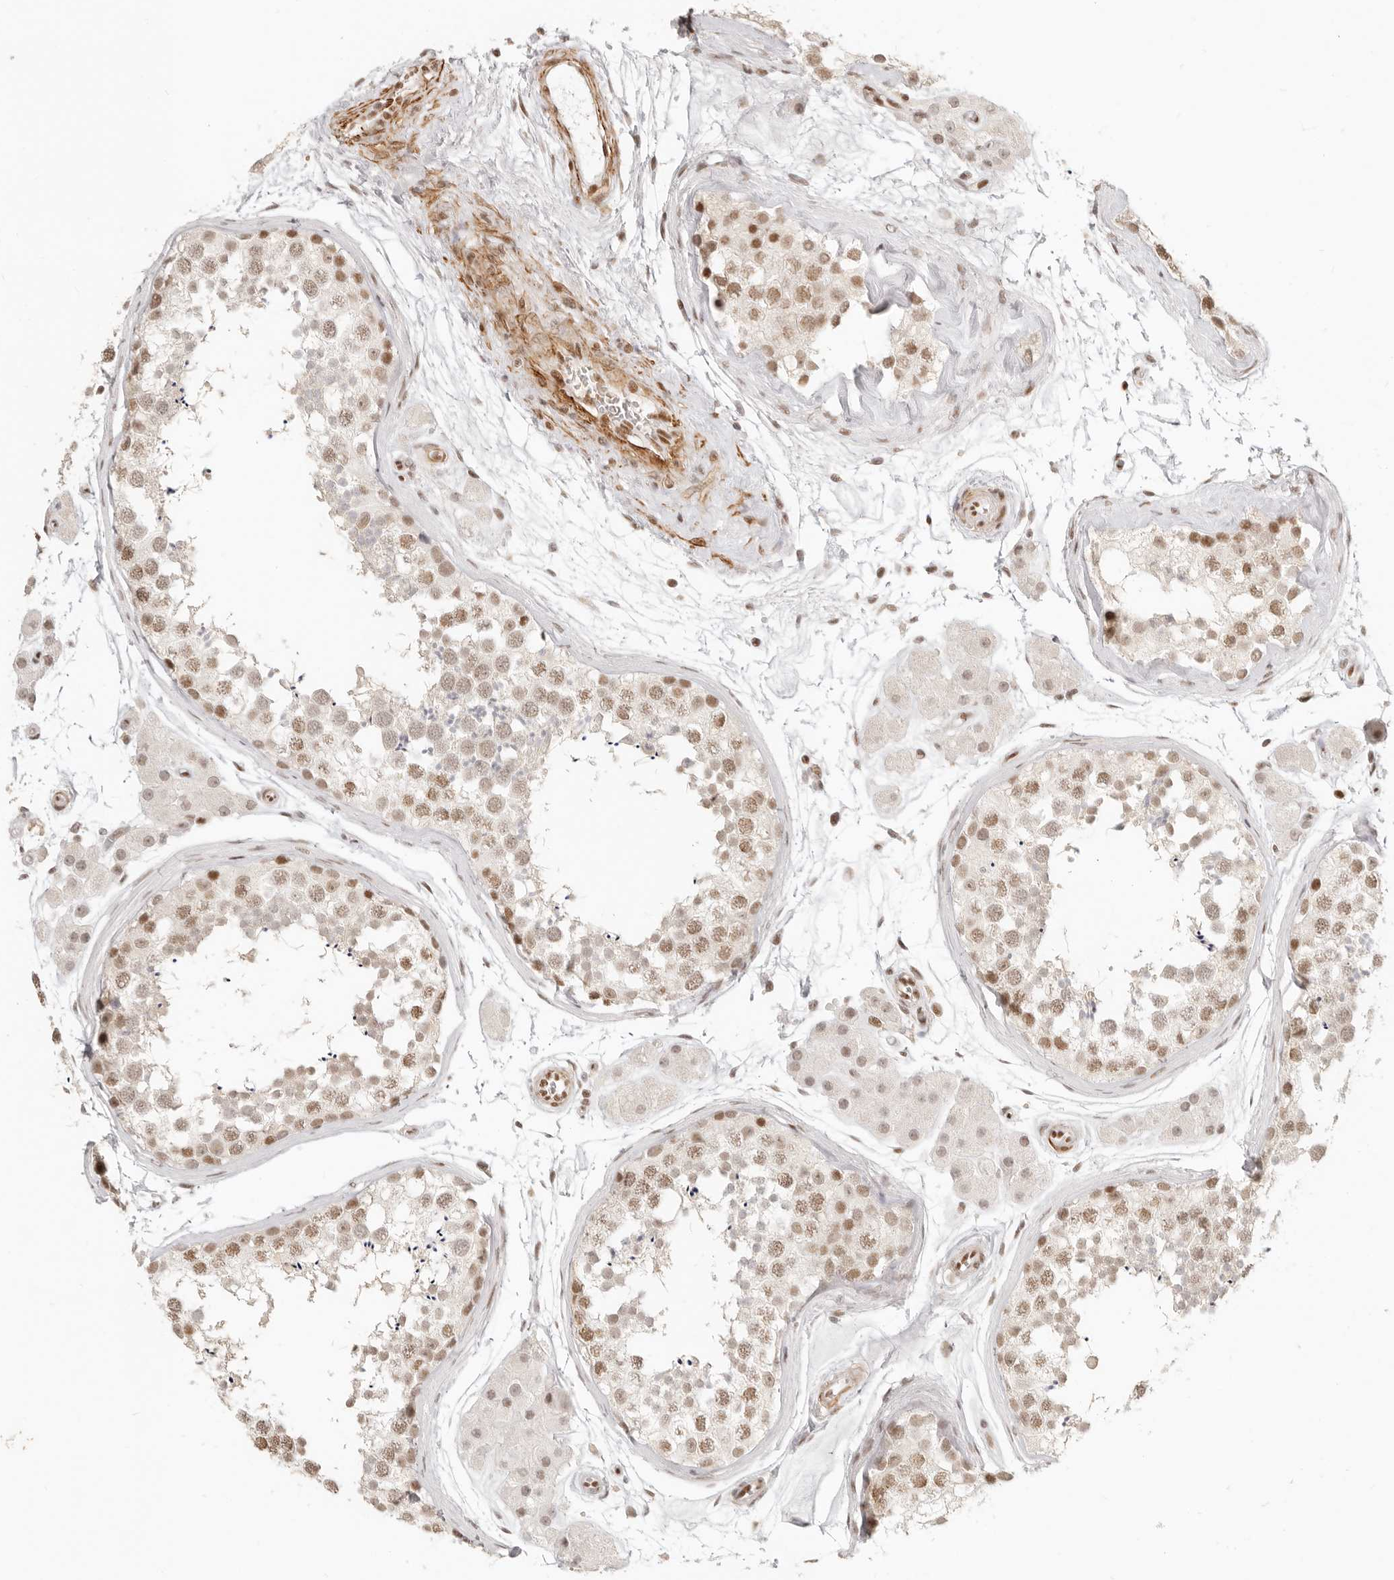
{"staining": {"intensity": "moderate", "quantity": ">75%", "location": "nuclear"}, "tissue": "testis", "cell_type": "Cells in seminiferous ducts", "image_type": "normal", "snomed": [{"axis": "morphology", "description": "Normal tissue, NOS"}, {"axis": "topography", "description": "Testis"}], "caption": "Brown immunohistochemical staining in normal human testis reveals moderate nuclear staining in about >75% of cells in seminiferous ducts.", "gene": "GABPA", "patient": {"sex": "male", "age": 56}}